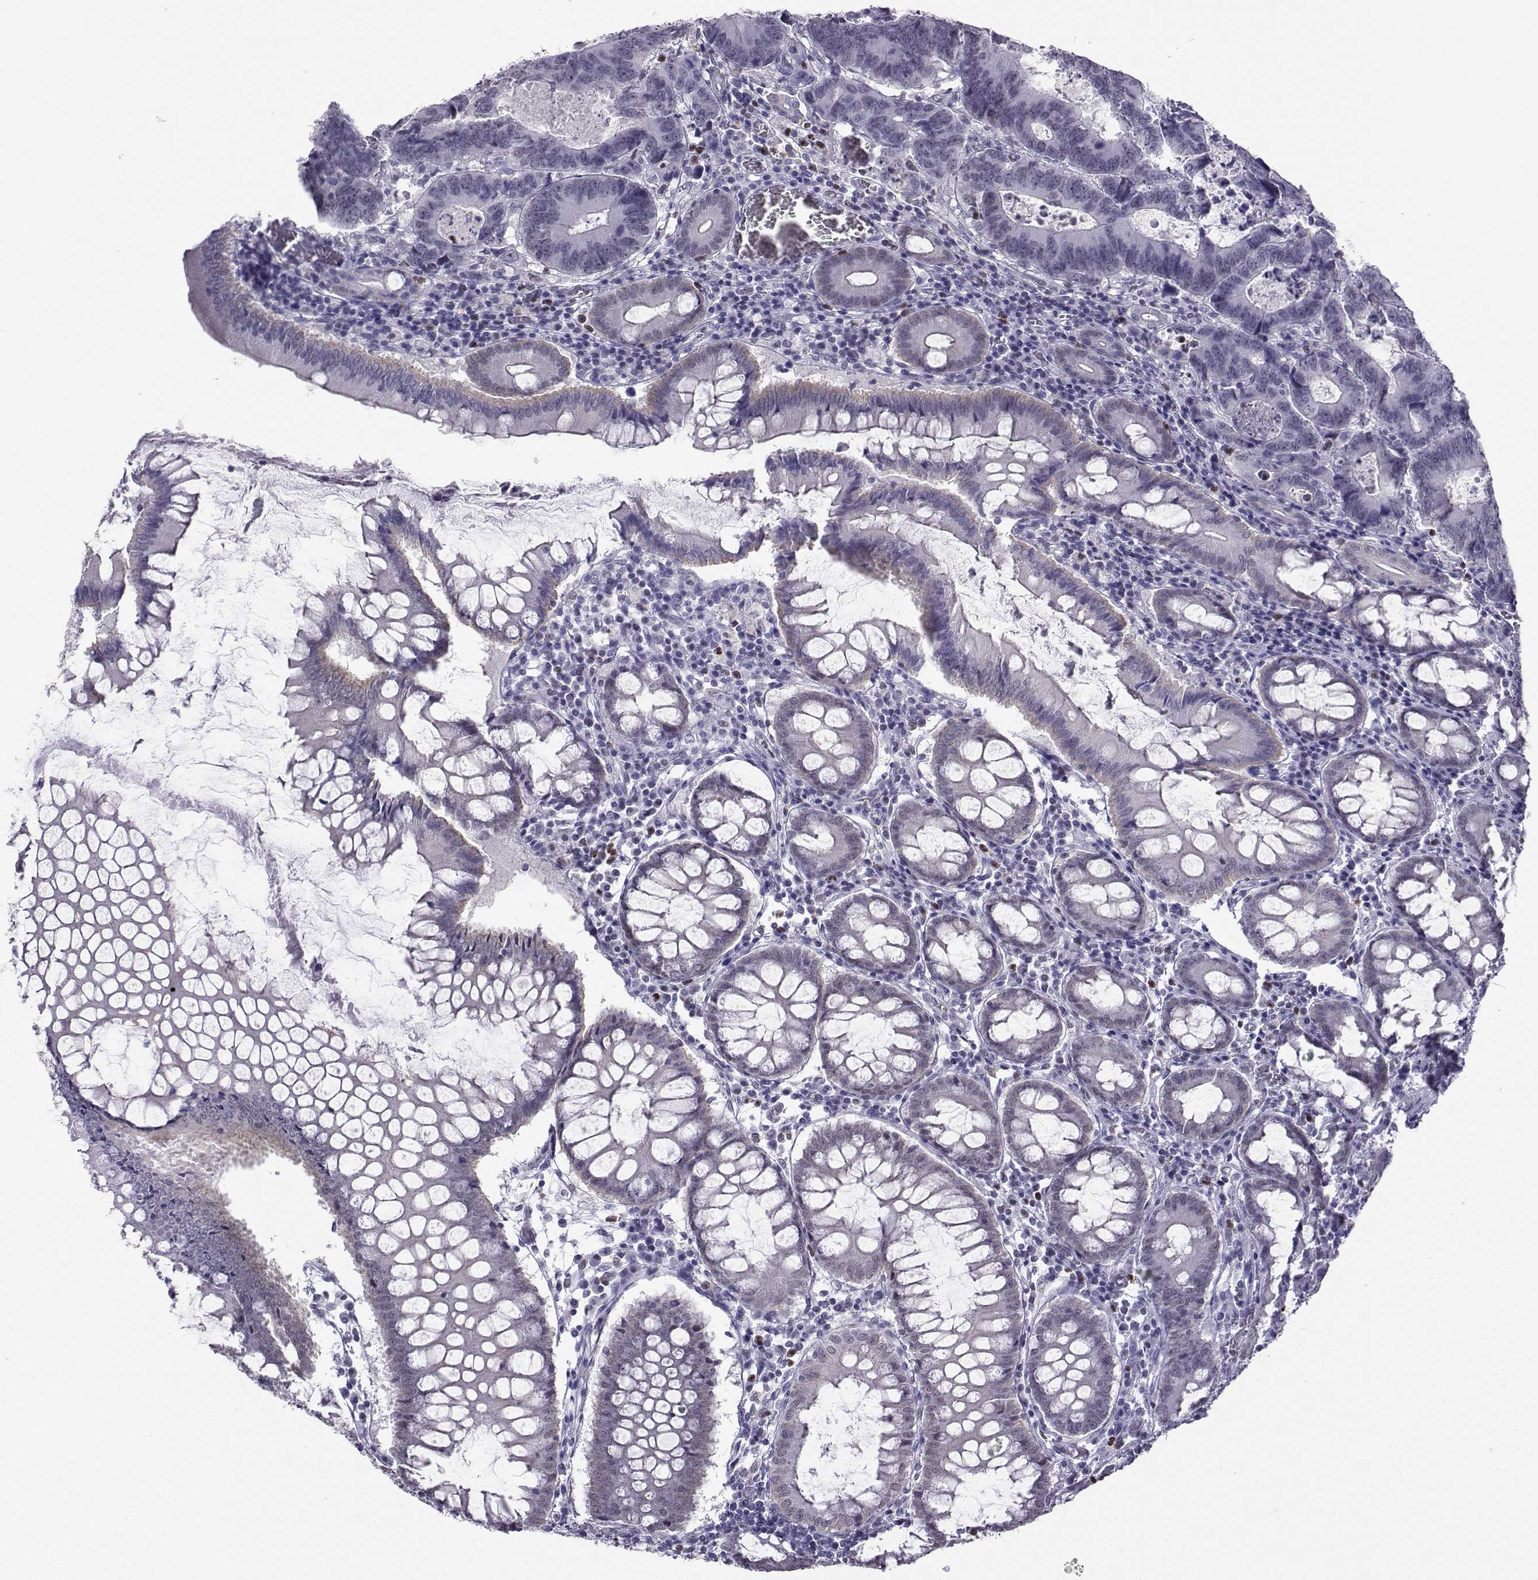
{"staining": {"intensity": "weak", "quantity": "<25%", "location": "cytoplasmic/membranous"}, "tissue": "colorectal cancer", "cell_type": "Tumor cells", "image_type": "cancer", "snomed": [{"axis": "morphology", "description": "Adenocarcinoma, NOS"}, {"axis": "topography", "description": "Colon"}], "caption": "The histopathology image shows no staining of tumor cells in colorectal adenocarcinoma. Nuclei are stained in blue.", "gene": "TEDC2", "patient": {"sex": "female", "age": 82}}